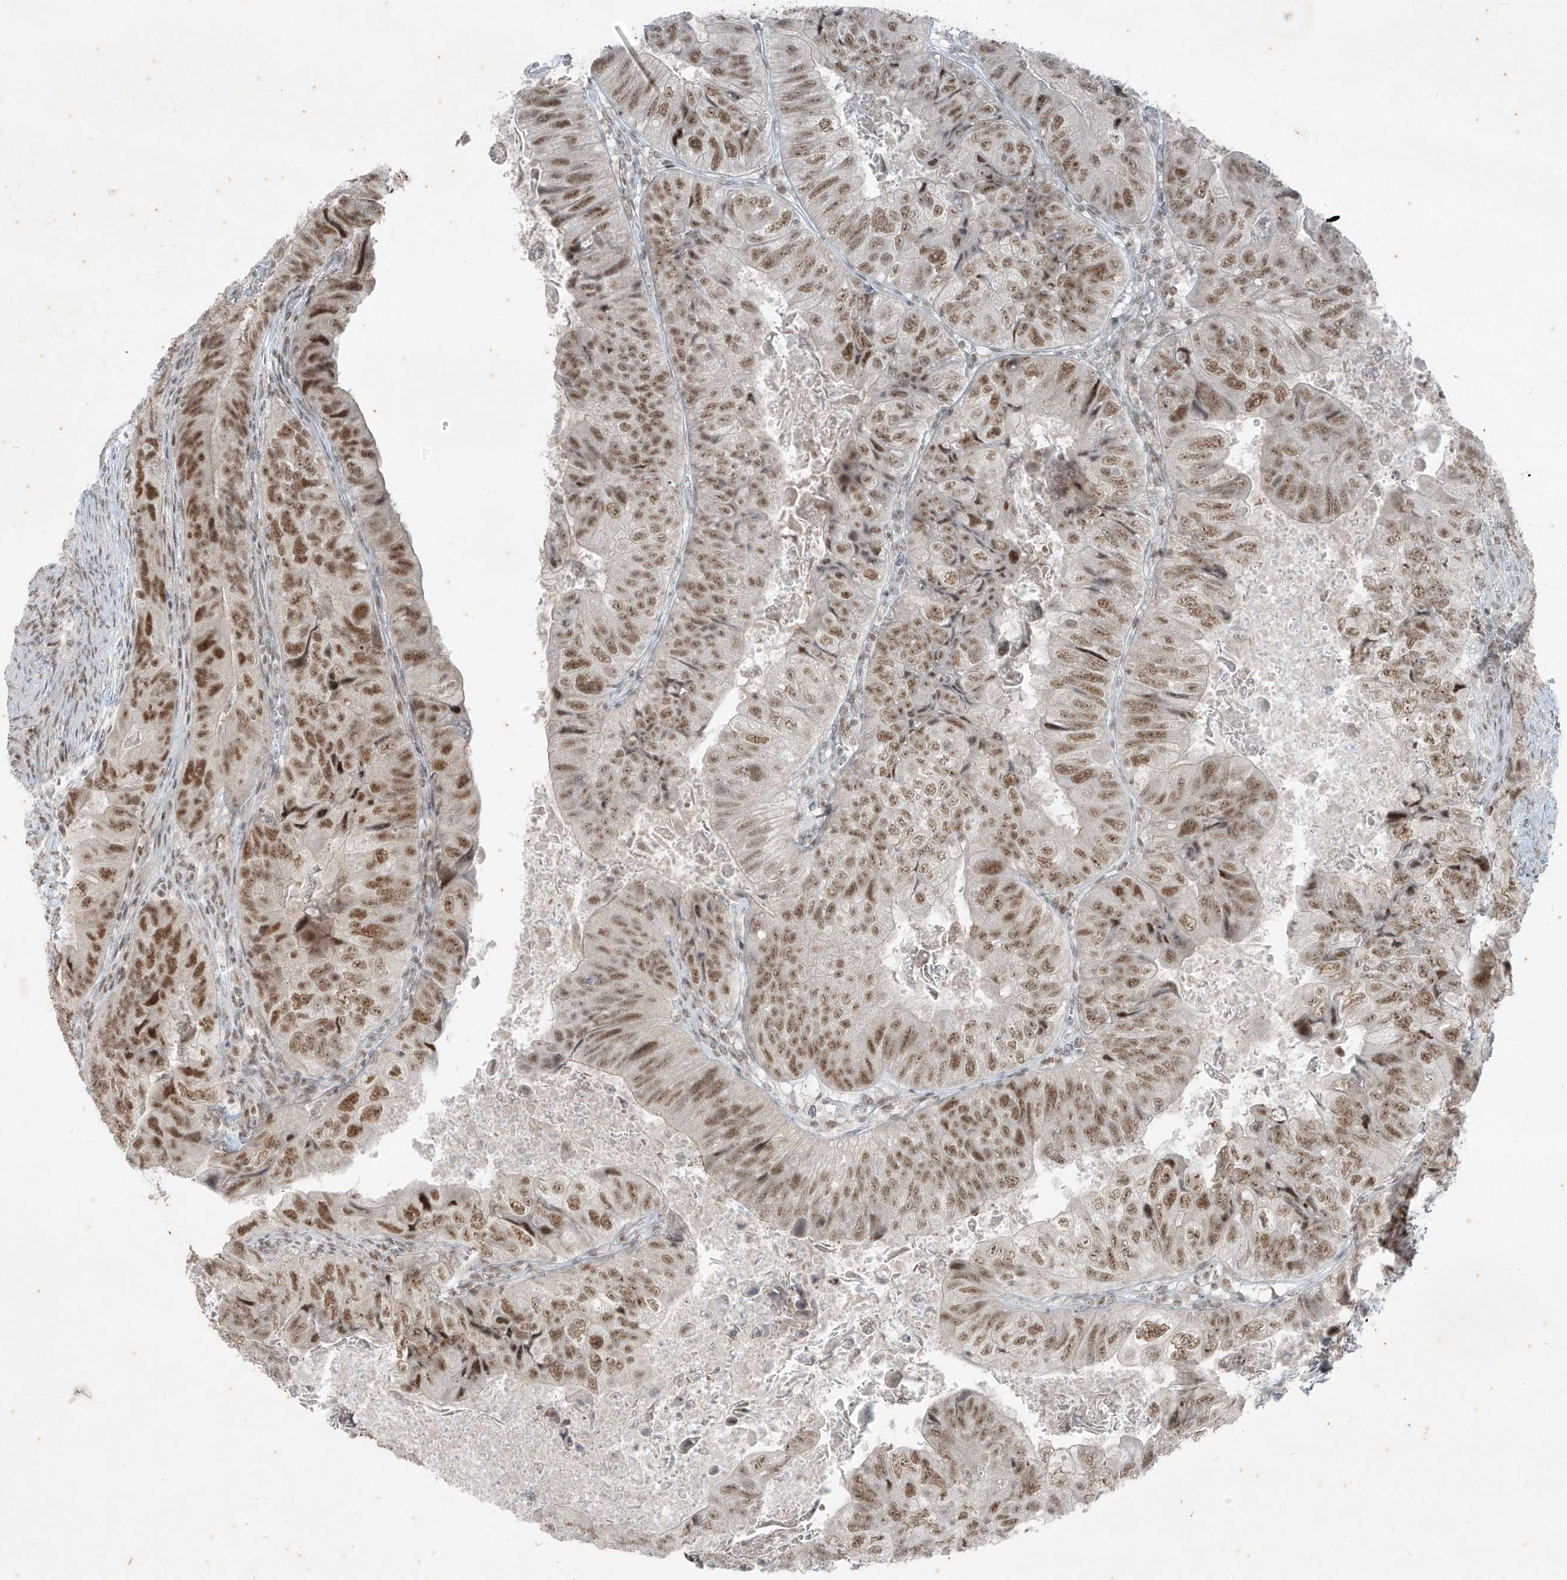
{"staining": {"intensity": "moderate", "quantity": ">75%", "location": "nuclear"}, "tissue": "colorectal cancer", "cell_type": "Tumor cells", "image_type": "cancer", "snomed": [{"axis": "morphology", "description": "Adenocarcinoma, NOS"}, {"axis": "topography", "description": "Rectum"}], "caption": "Protein expression analysis of human colorectal cancer (adenocarcinoma) reveals moderate nuclear expression in about >75% of tumor cells.", "gene": "ZNF354B", "patient": {"sex": "male", "age": 63}}